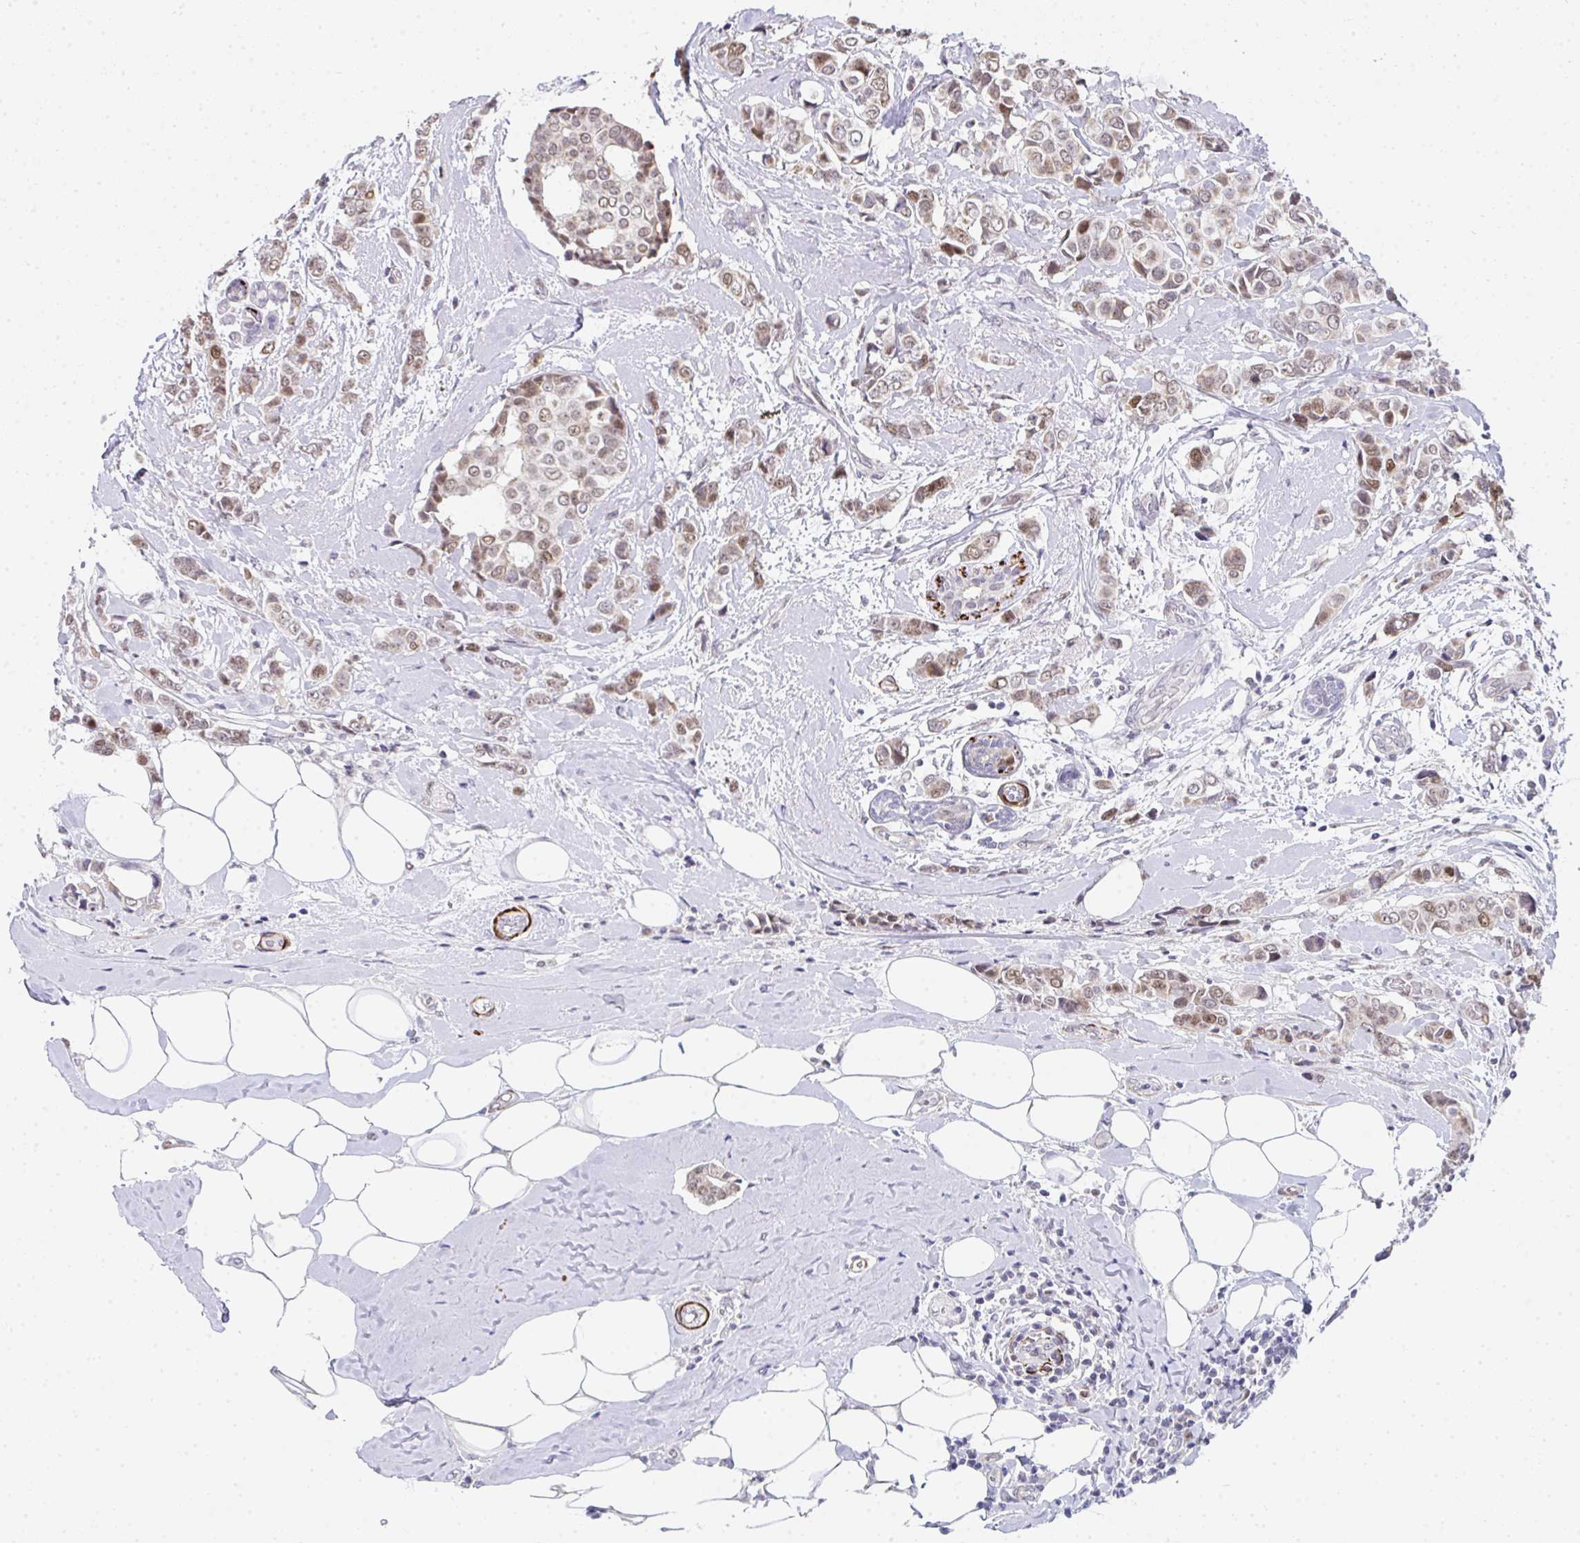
{"staining": {"intensity": "weak", "quantity": ">75%", "location": "nuclear"}, "tissue": "breast cancer", "cell_type": "Tumor cells", "image_type": "cancer", "snomed": [{"axis": "morphology", "description": "Lobular carcinoma"}, {"axis": "topography", "description": "Breast"}], "caption": "Immunohistochemistry image of breast cancer stained for a protein (brown), which displays low levels of weak nuclear expression in about >75% of tumor cells.", "gene": "GINS2", "patient": {"sex": "female", "age": 51}}